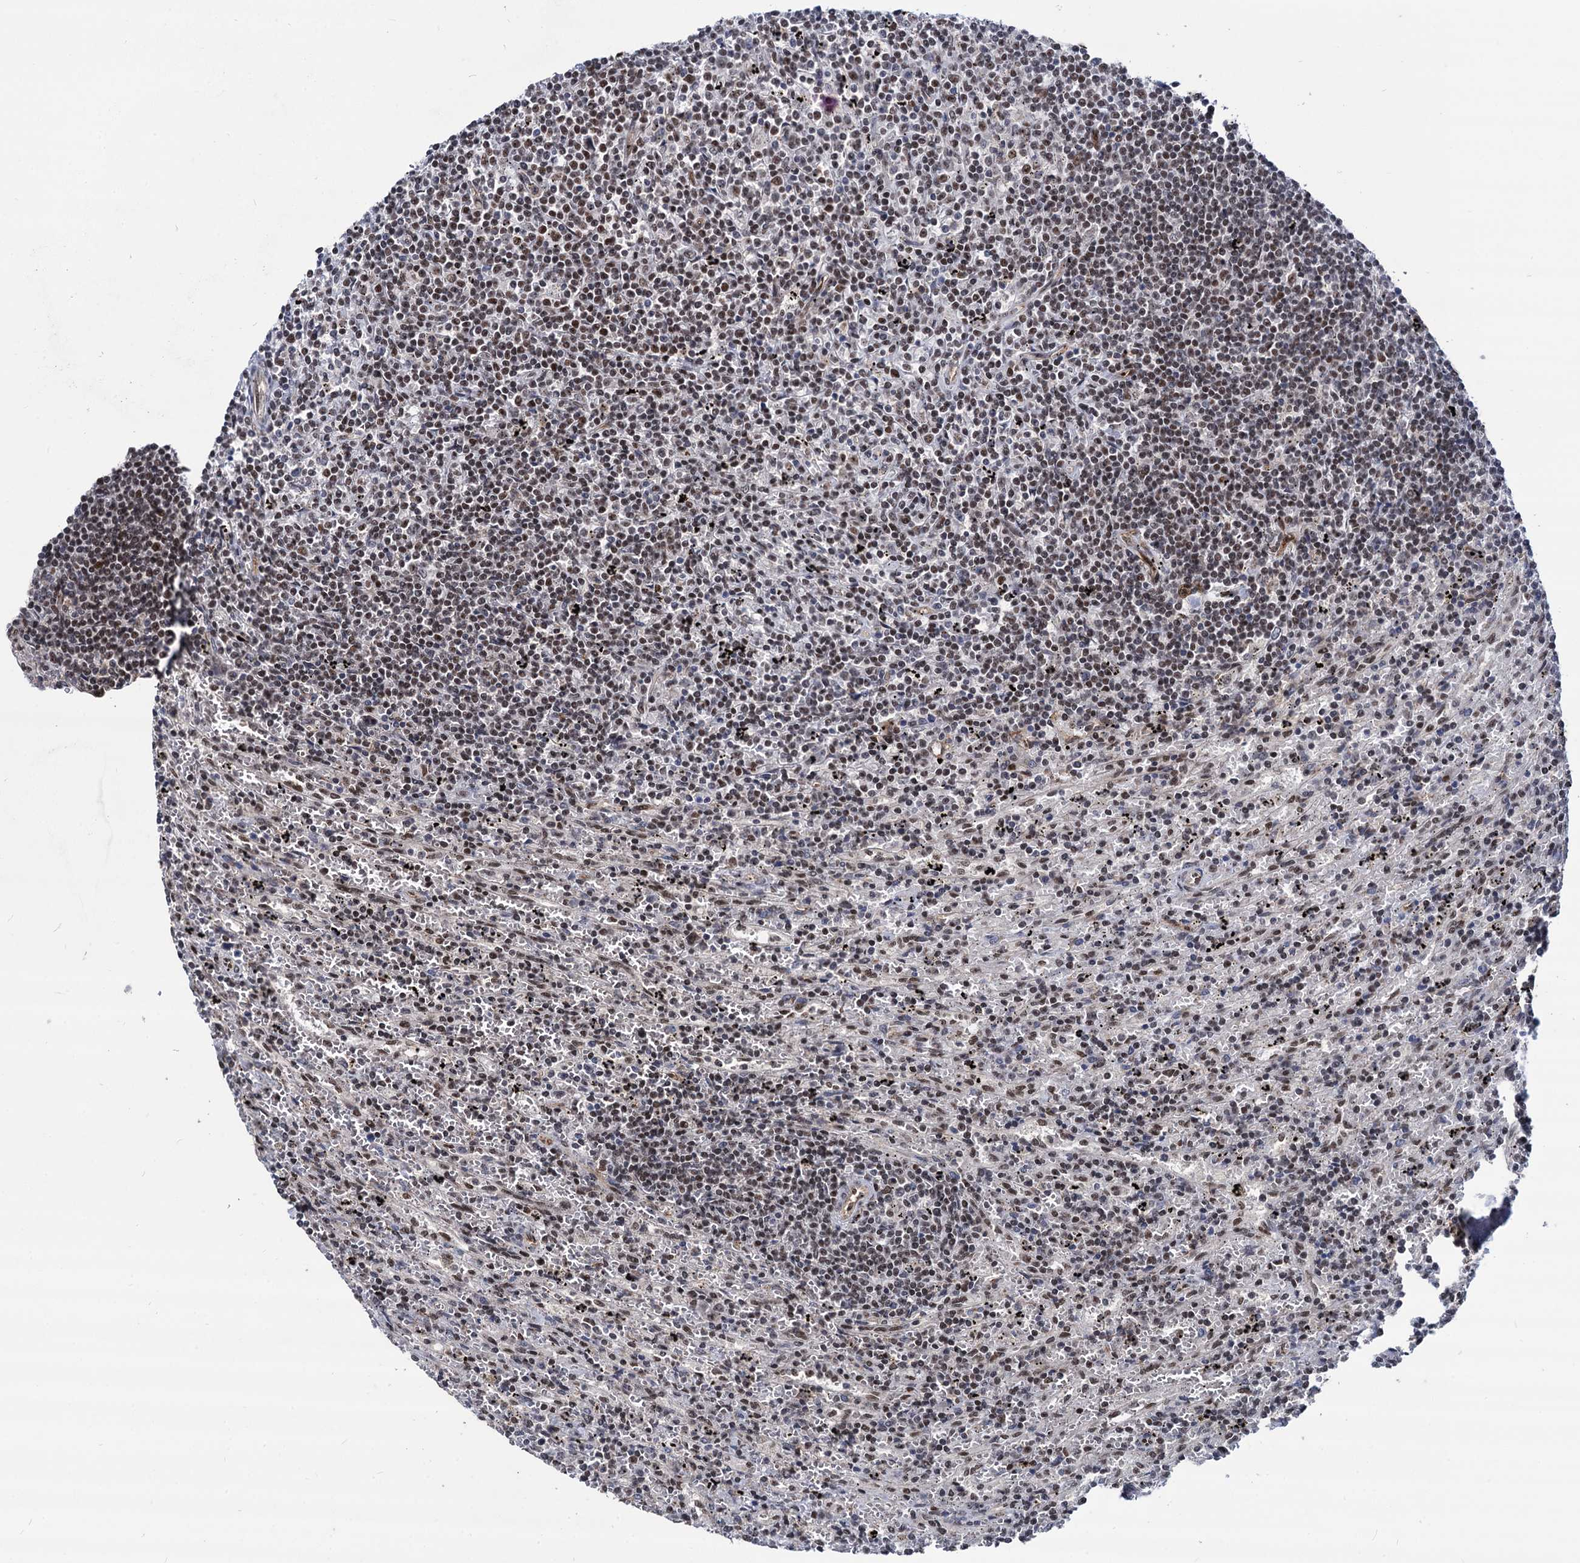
{"staining": {"intensity": "moderate", "quantity": "<25%", "location": "nuclear"}, "tissue": "lymphoma", "cell_type": "Tumor cells", "image_type": "cancer", "snomed": [{"axis": "morphology", "description": "Malignant lymphoma, non-Hodgkin's type, Low grade"}, {"axis": "topography", "description": "Spleen"}], "caption": "High-power microscopy captured an immunohistochemistry (IHC) image of malignant lymphoma, non-Hodgkin's type (low-grade), revealing moderate nuclear staining in about <25% of tumor cells.", "gene": "GALNT11", "patient": {"sex": "male", "age": 76}}